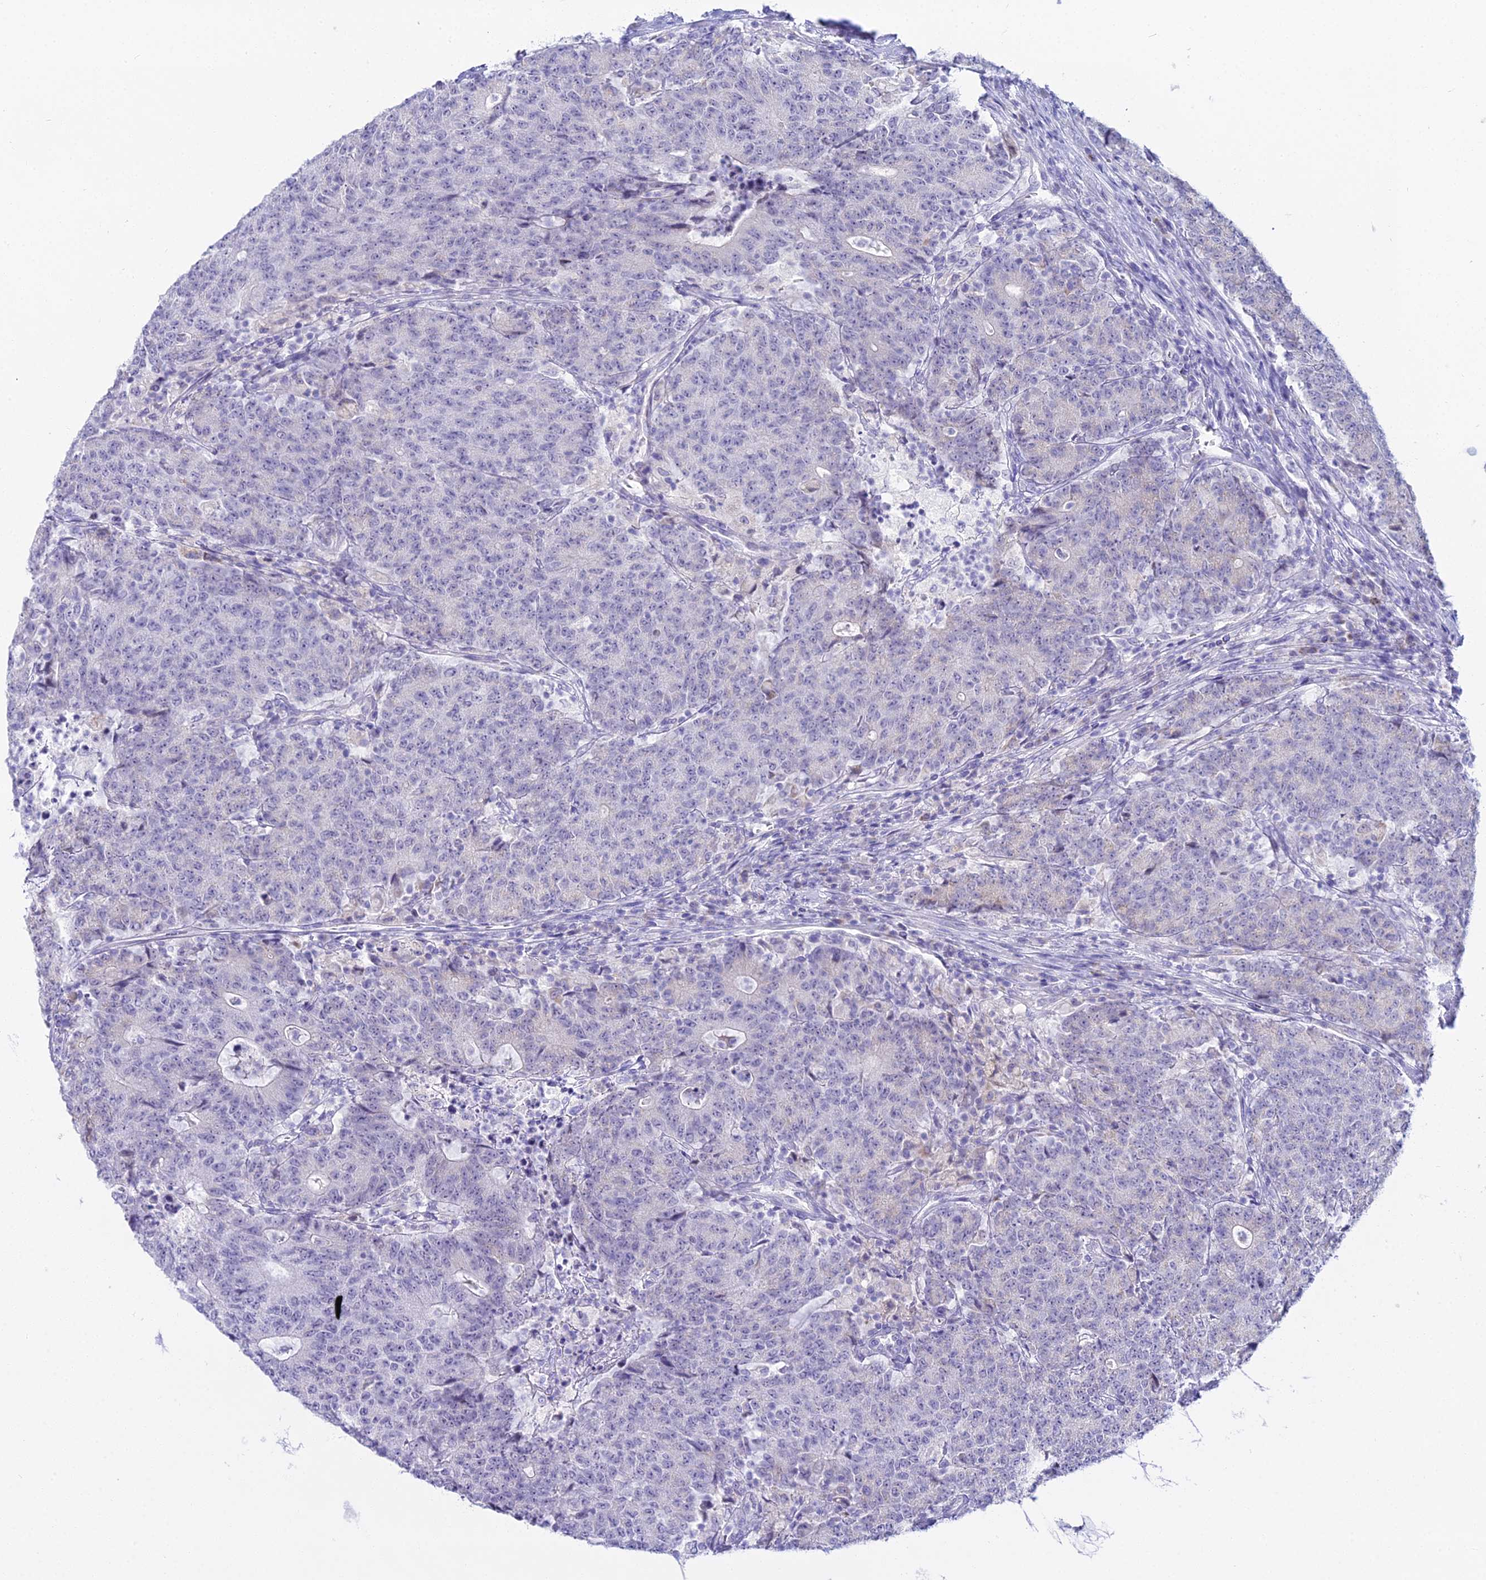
{"staining": {"intensity": "negative", "quantity": "none", "location": "none"}, "tissue": "colorectal cancer", "cell_type": "Tumor cells", "image_type": "cancer", "snomed": [{"axis": "morphology", "description": "Adenocarcinoma, NOS"}, {"axis": "topography", "description": "Colon"}], "caption": "The IHC micrograph has no significant expression in tumor cells of colorectal cancer tissue.", "gene": "CGB2", "patient": {"sex": "female", "age": 75}}